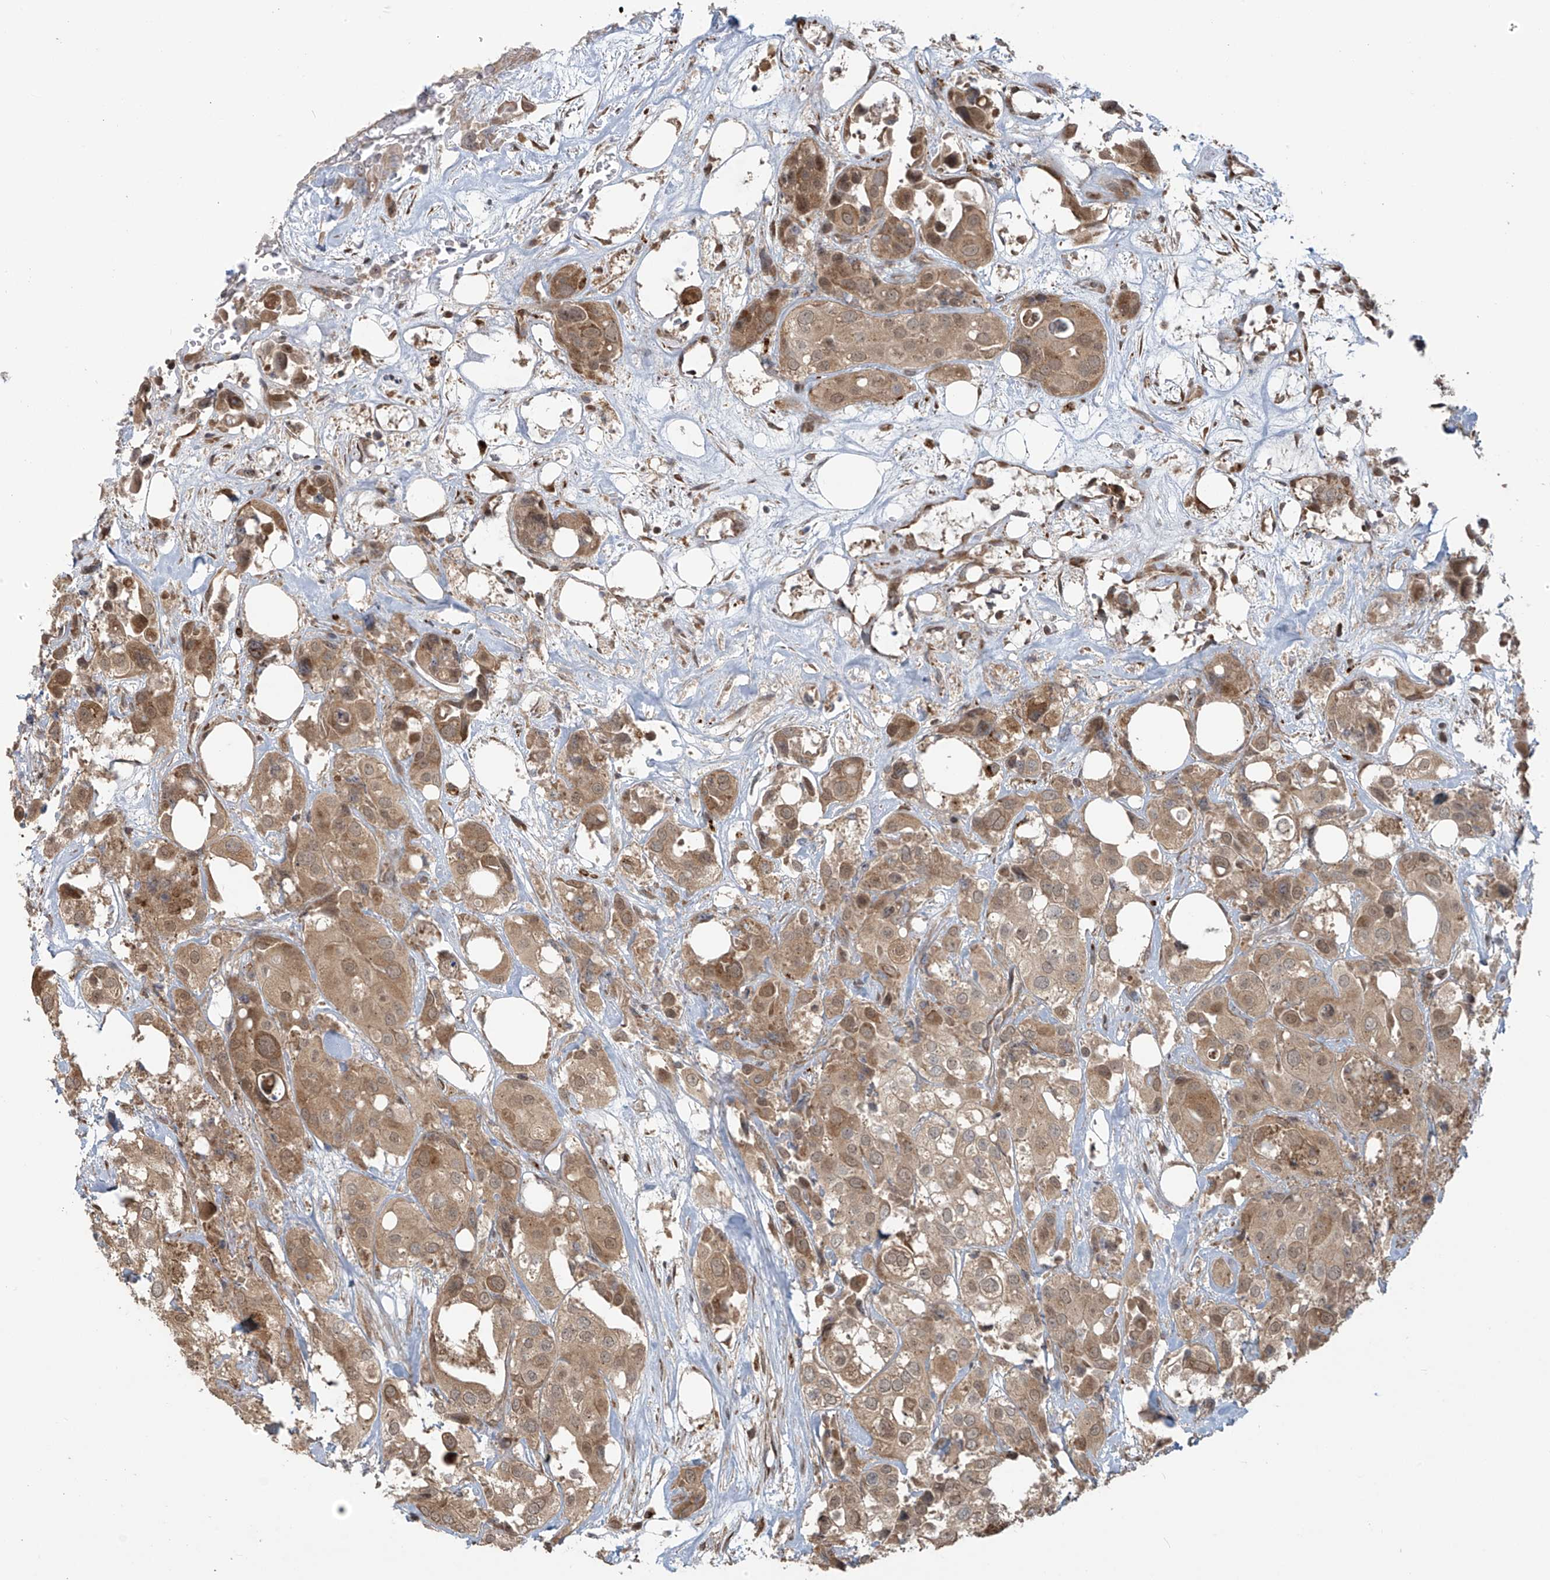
{"staining": {"intensity": "moderate", "quantity": ">75%", "location": "cytoplasmic/membranous"}, "tissue": "urothelial cancer", "cell_type": "Tumor cells", "image_type": "cancer", "snomed": [{"axis": "morphology", "description": "Urothelial carcinoma, High grade"}, {"axis": "topography", "description": "Urinary bladder"}], "caption": "Moderate cytoplasmic/membranous positivity for a protein is appreciated in about >75% of tumor cells of urothelial carcinoma (high-grade) using immunohistochemistry.", "gene": "PLEKHM3", "patient": {"sex": "male", "age": 64}}